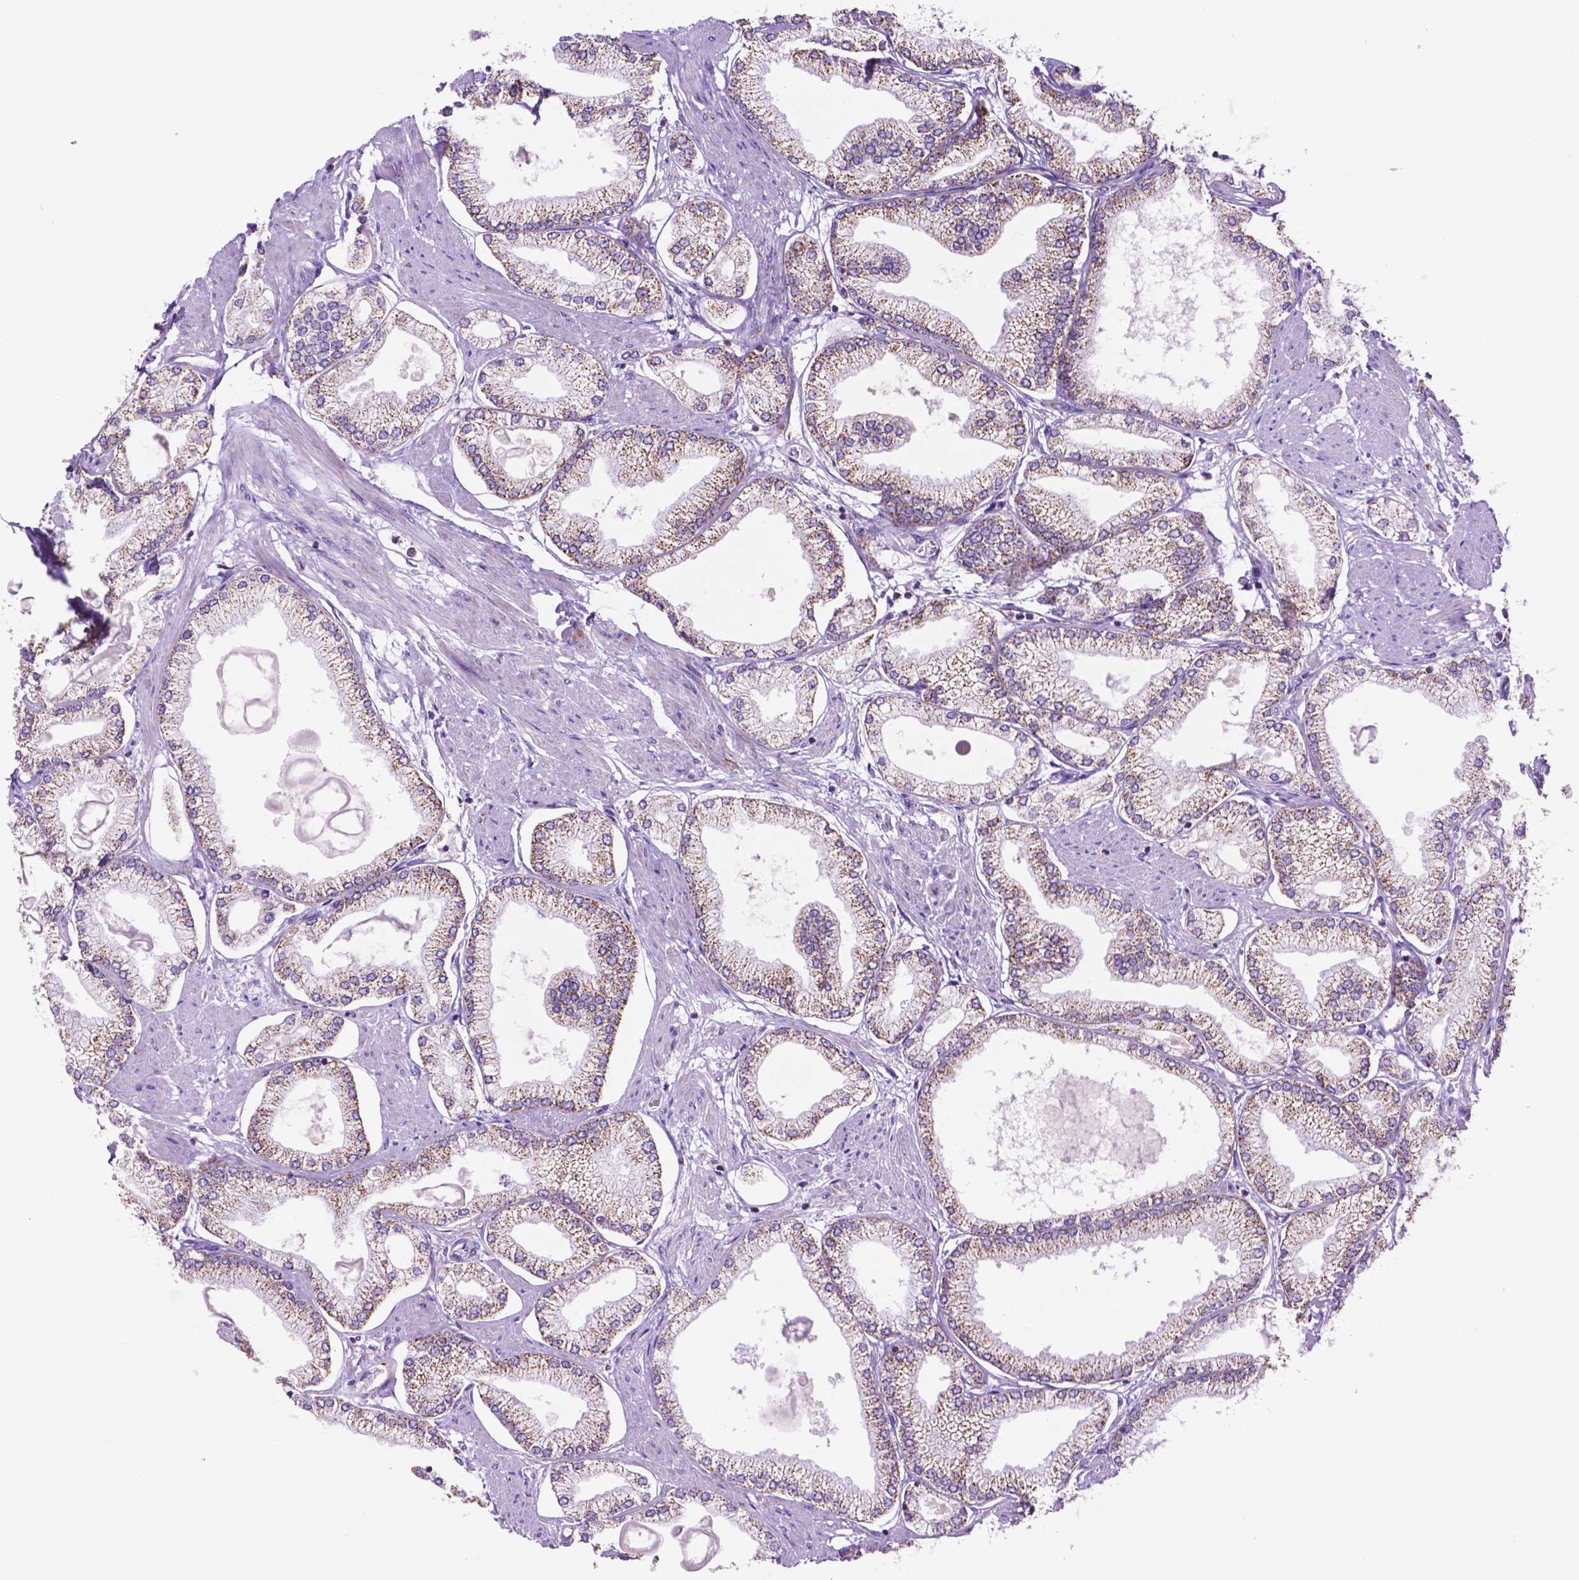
{"staining": {"intensity": "moderate", "quantity": ">75%", "location": "cytoplasmic/membranous"}, "tissue": "prostate cancer", "cell_type": "Tumor cells", "image_type": "cancer", "snomed": [{"axis": "morphology", "description": "Adenocarcinoma, High grade"}, {"axis": "topography", "description": "Prostate"}], "caption": "This is a micrograph of immunohistochemistry staining of prostate cancer (adenocarcinoma (high-grade)), which shows moderate expression in the cytoplasmic/membranous of tumor cells.", "gene": "GDPD5", "patient": {"sex": "male", "age": 68}}